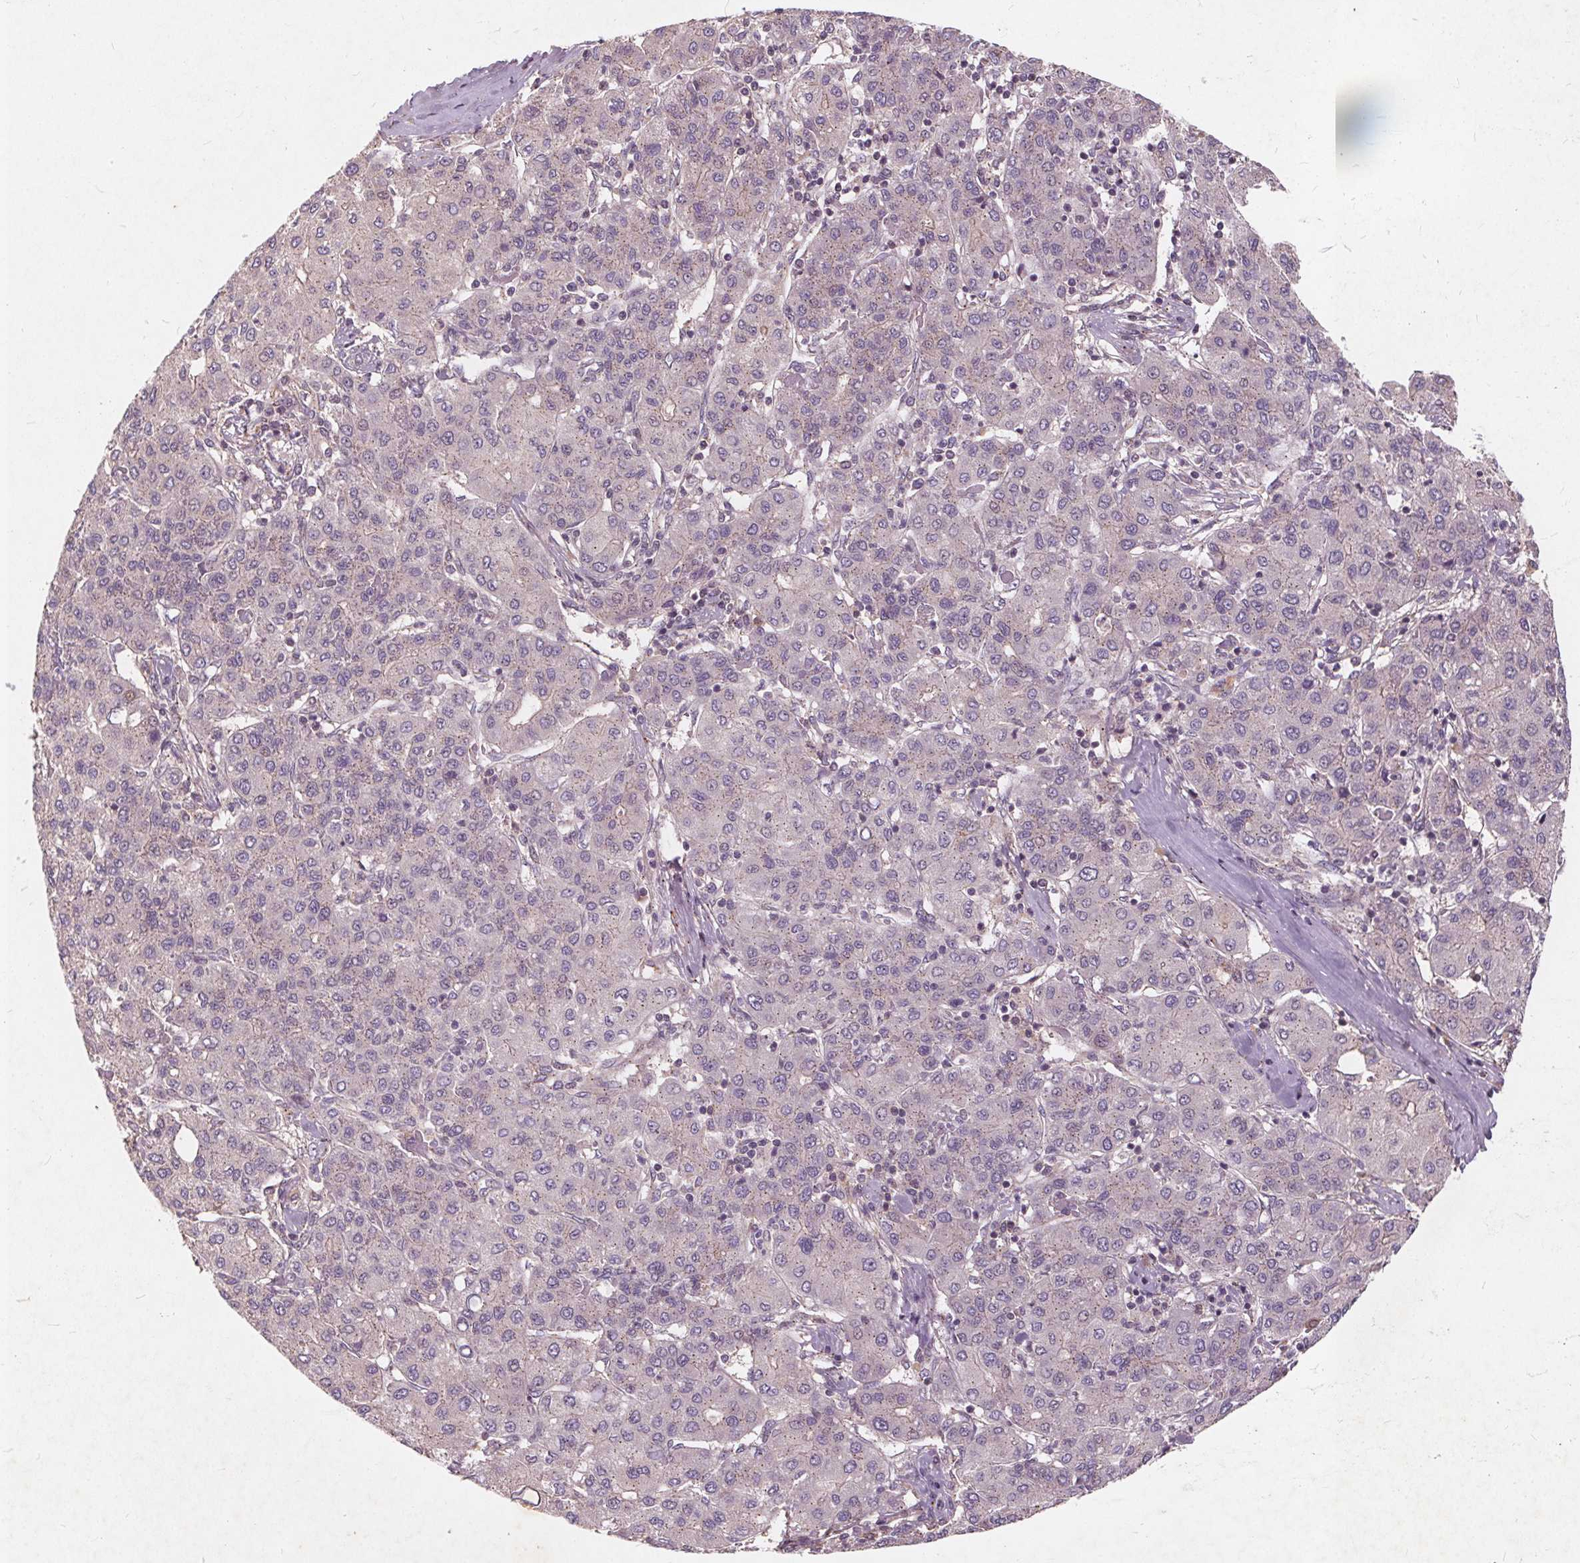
{"staining": {"intensity": "negative", "quantity": "none", "location": "none"}, "tissue": "liver cancer", "cell_type": "Tumor cells", "image_type": "cancer", "snomed": [{"axis": "morphology", "description": "Carcinoma, Hepatocellular, NOS"}, {"axis": "topography", "description": "Liver"}], "caption": "An immunohistochemistry (IHC) histopathology image of liver cancer is shown. There is no staining in tumor cells of liver cancer.", "gene": "CSNK1G2", "patient": {"sex": "male", "age": 65}}